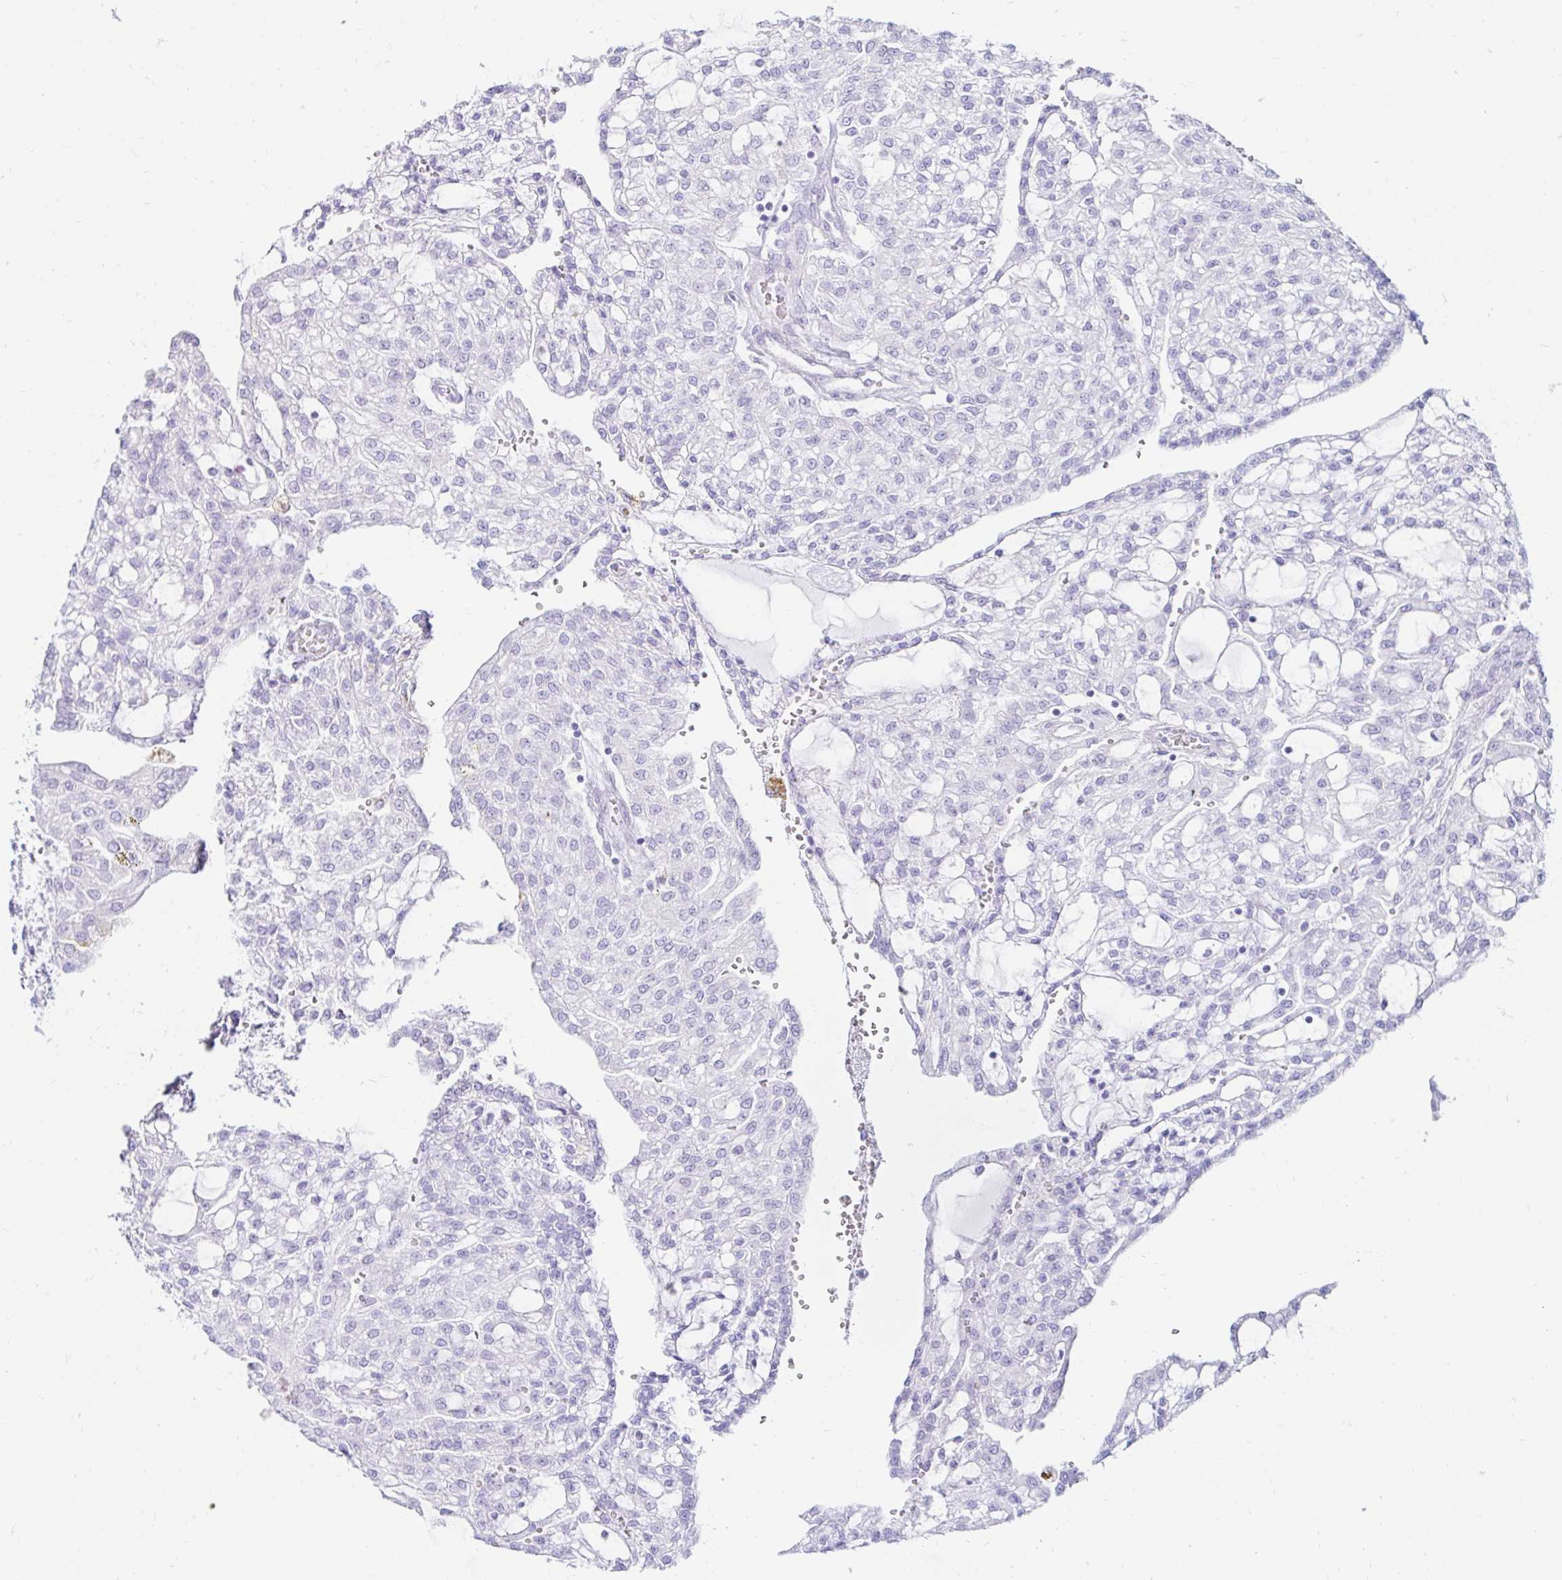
{"staining": {"intensity": "negative", "quantity": "none", "location": "none"}, "tissue": "renal cancer", "cell_type": "Tumor cells", "image_type": "cancer", "snomed": [{"axis": "morphology", "description": "Adenocarcinoma, NOS"}, {"axis": "topography", "description": "Kidney"}], "caption": "The image reveals no staining of tumor cells in renal cancer (adenocarcinoma).", "gene": "BEST1", "patient": {"sex": "male", "age": 63}}